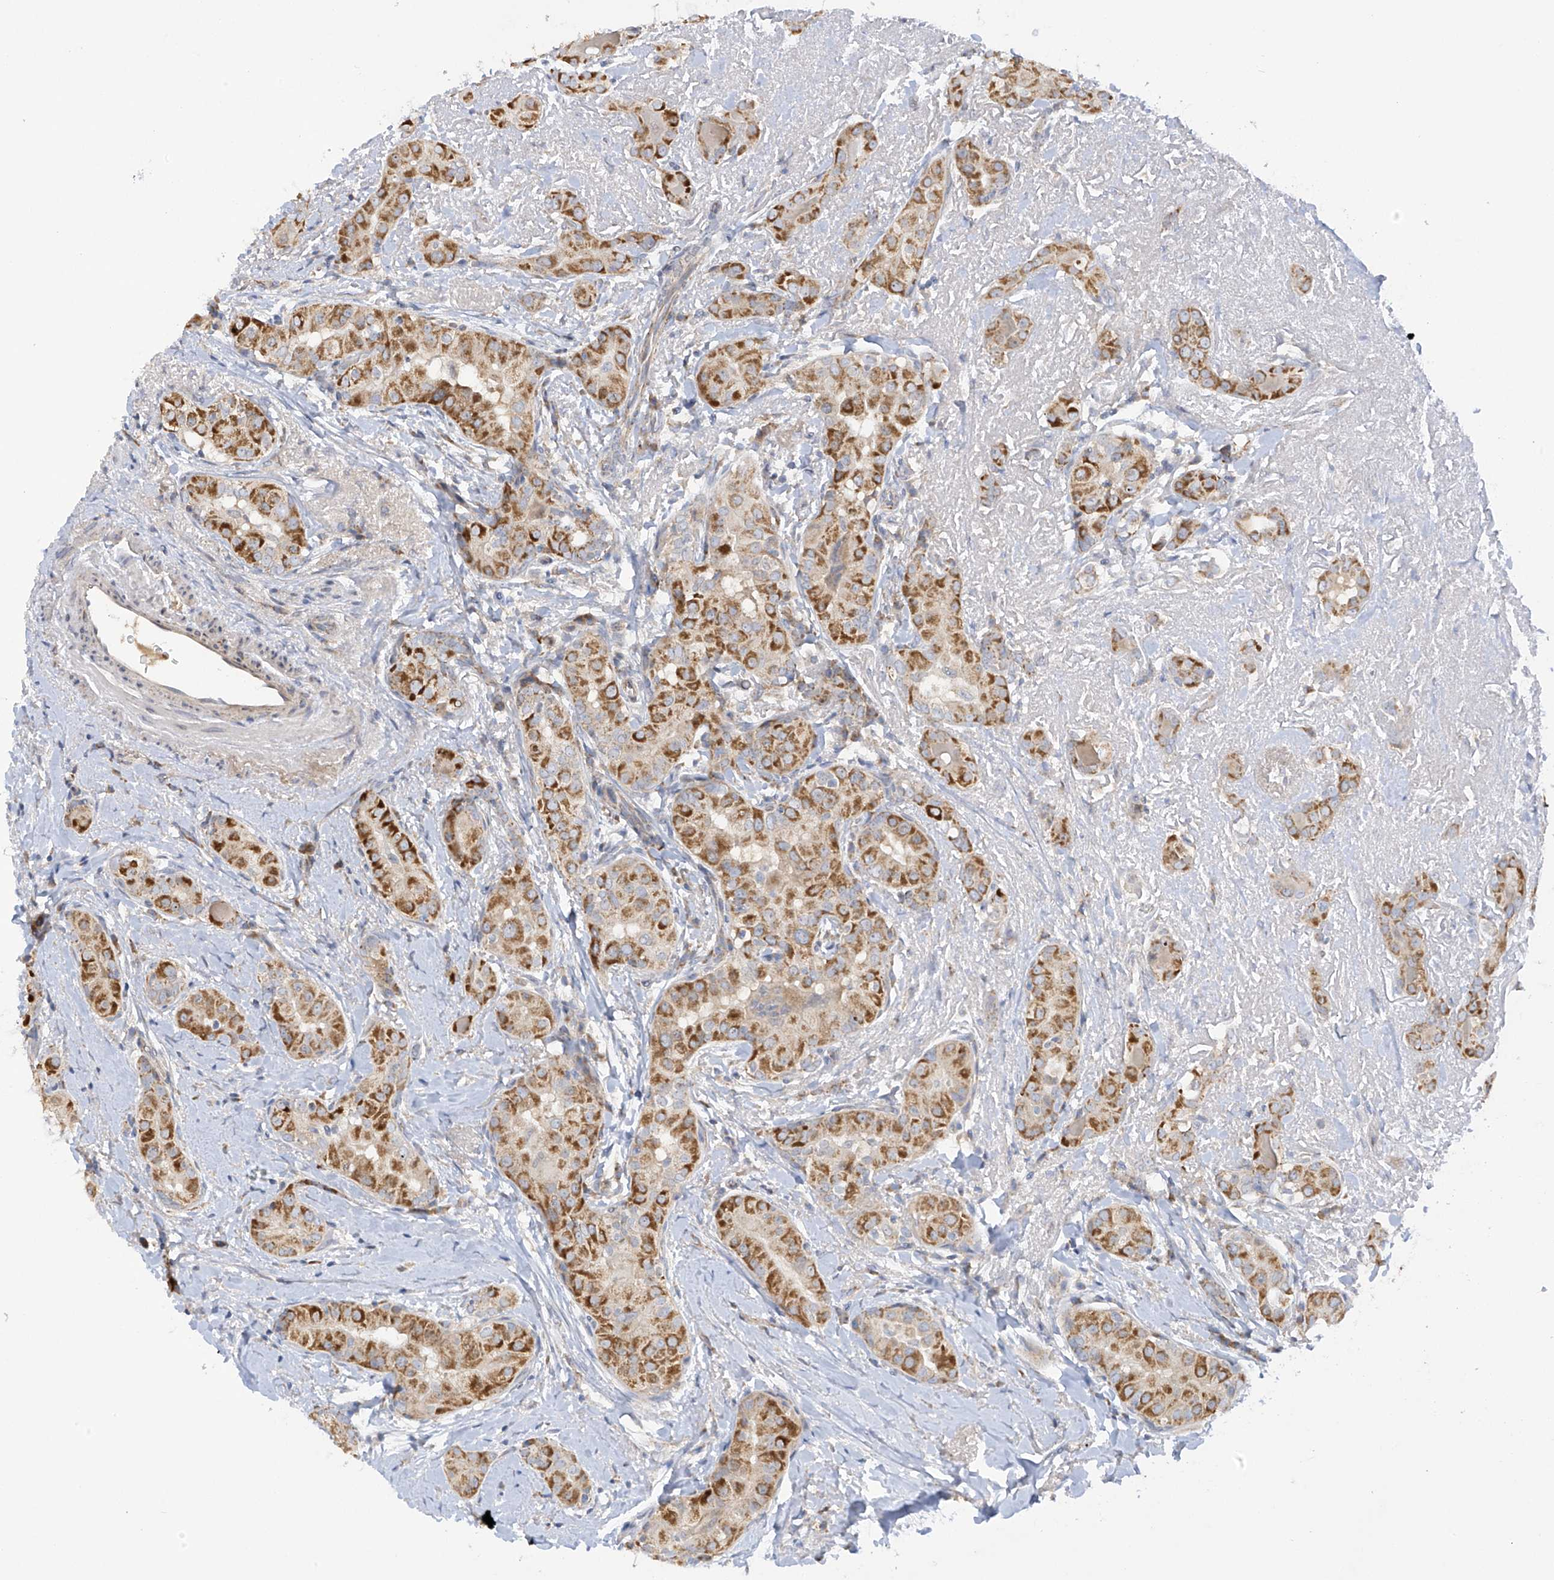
{"staining": {"intensity": "moderate", "quantity": ">75%", "location": "cytoplasmic/membranous"}, "tissue": "thyroid cancer", "cell_type": "Tumor cells", "image_type": "cancer", "snomed": [{"axis": "morphology", "description": "Papillary adenocarcinoma, NOS"}, {"axis": "topography", "description": "Thyroid gland"}], "caption": "Thyroid cancer (papillary adenocarcinoma) stained with a brown dye displays moderate cytoplasmic/membranous positive expression in about >75% of tumor cells.", "gene": "METTL18", "patient": {"sex": "male", "age": 33}}